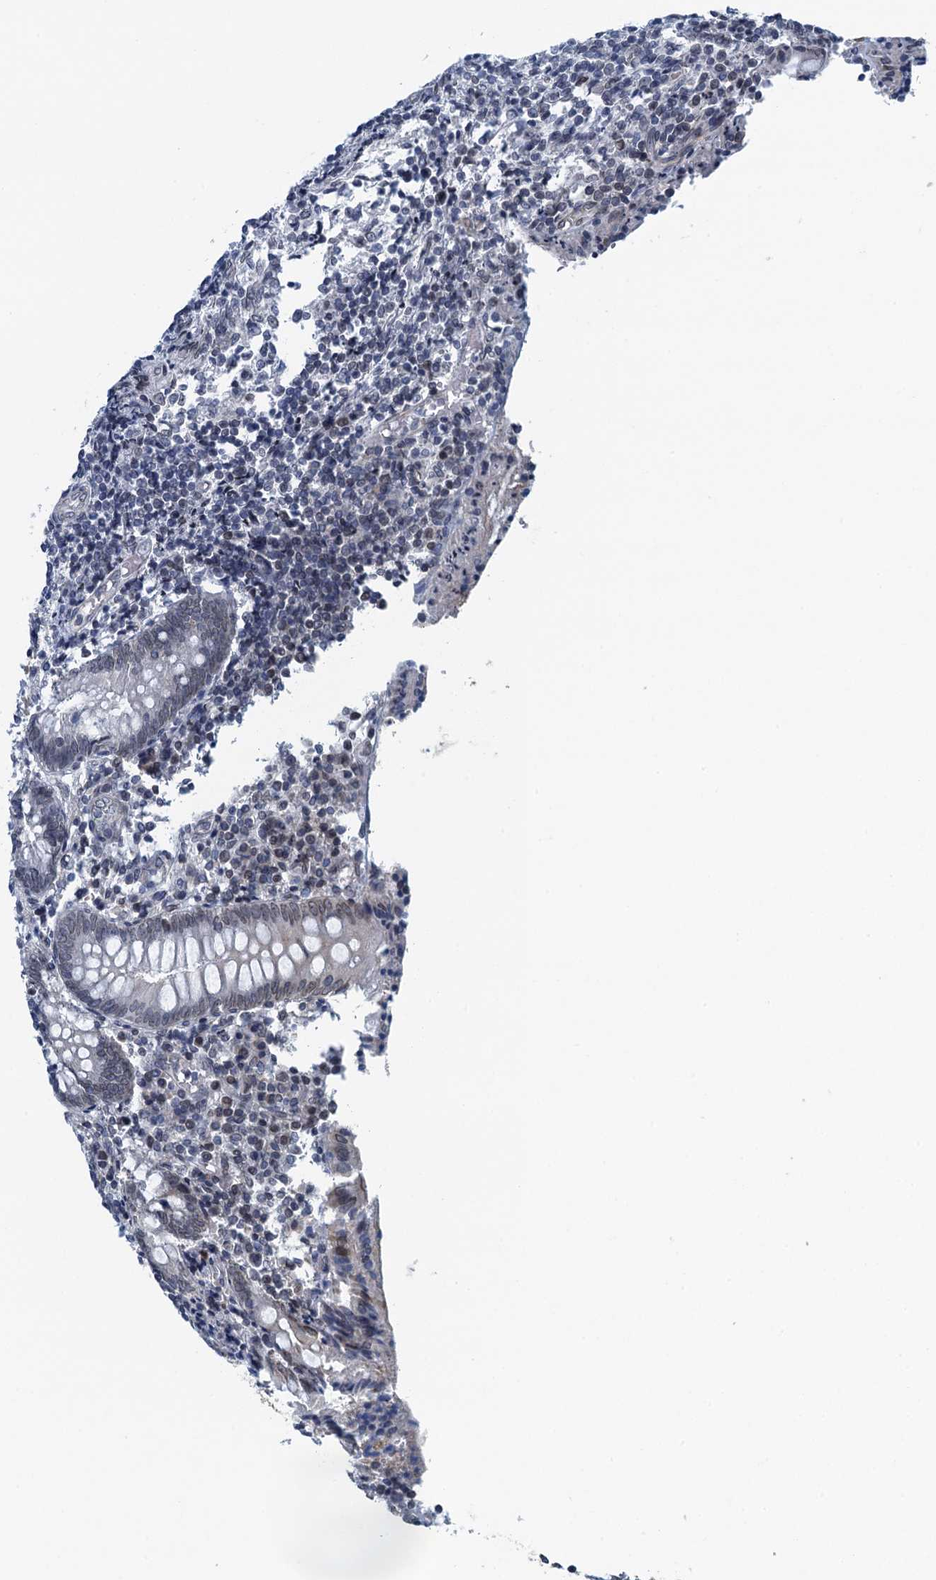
{"staining": {"intensity": "moderate", "quantity": "<25%", "location": "cytoplasmic/membranous"}, "tissue": "appendix", "cell_type": "Glandular cells", "image_type": "normal", "snomed": [{"axis": "morphology", "description": "Normal tissue, NOS"}, {"axis": "topography", "description": "Appendix"}], "caption": "Immunohistochemical staining of benign human appendix demonstrates <25% levels of moderate cytoplasmic/membranous protein expression in about <25% of glandular cells.", "gene": "CCDC34", "patient": {"sex": "female", "age": 17}}